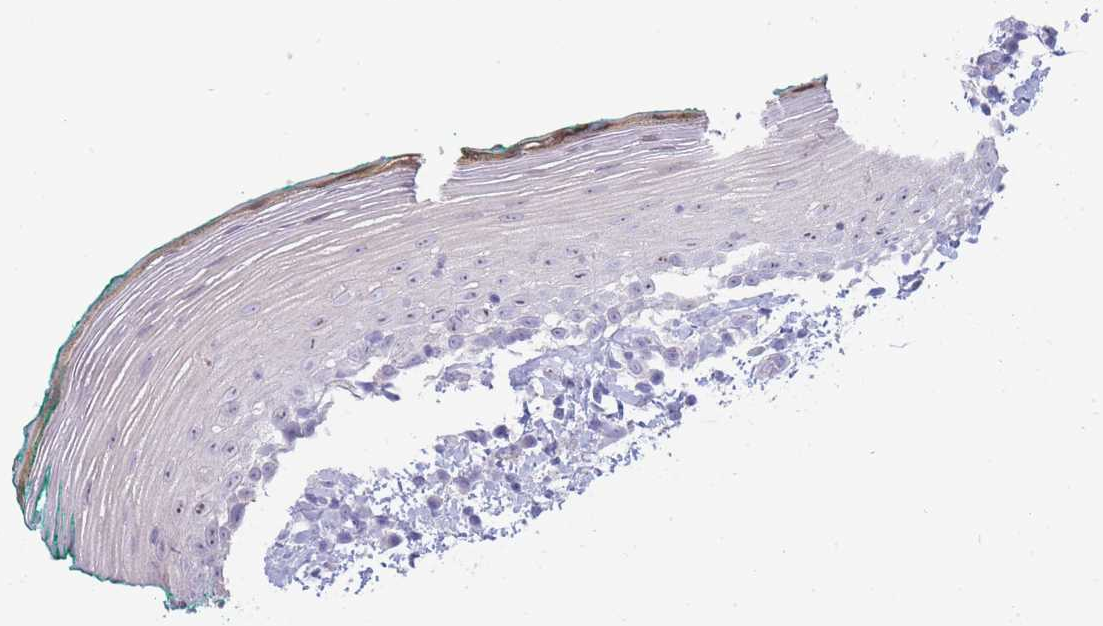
{"staining": {"intensity": "weak", "quantity": "25%-75%", "location": "cytoplasmic/membranous"}, "tissue": "oral mucosa", "cell_type": "Squamous epithelial cells", "image_type": "normal", "snomed": [{"axis": "morphology", "description": "Normal tissue, NOS"}, {"axis": "topography", "description": "Oral tissue"}], "caption": "Immunohistochemistry (DAB (3,3'-diaminobenzidine)) staining of unremarkable human oral mucosa displays weak cytoplasmic/membranous protein expression in about 25%-75% of squamous epithelial cells. (IHC, brightfield microscopy, high magnification).", "gene": "UTP14A", "patient": {"sex": "female", "age": 83}}